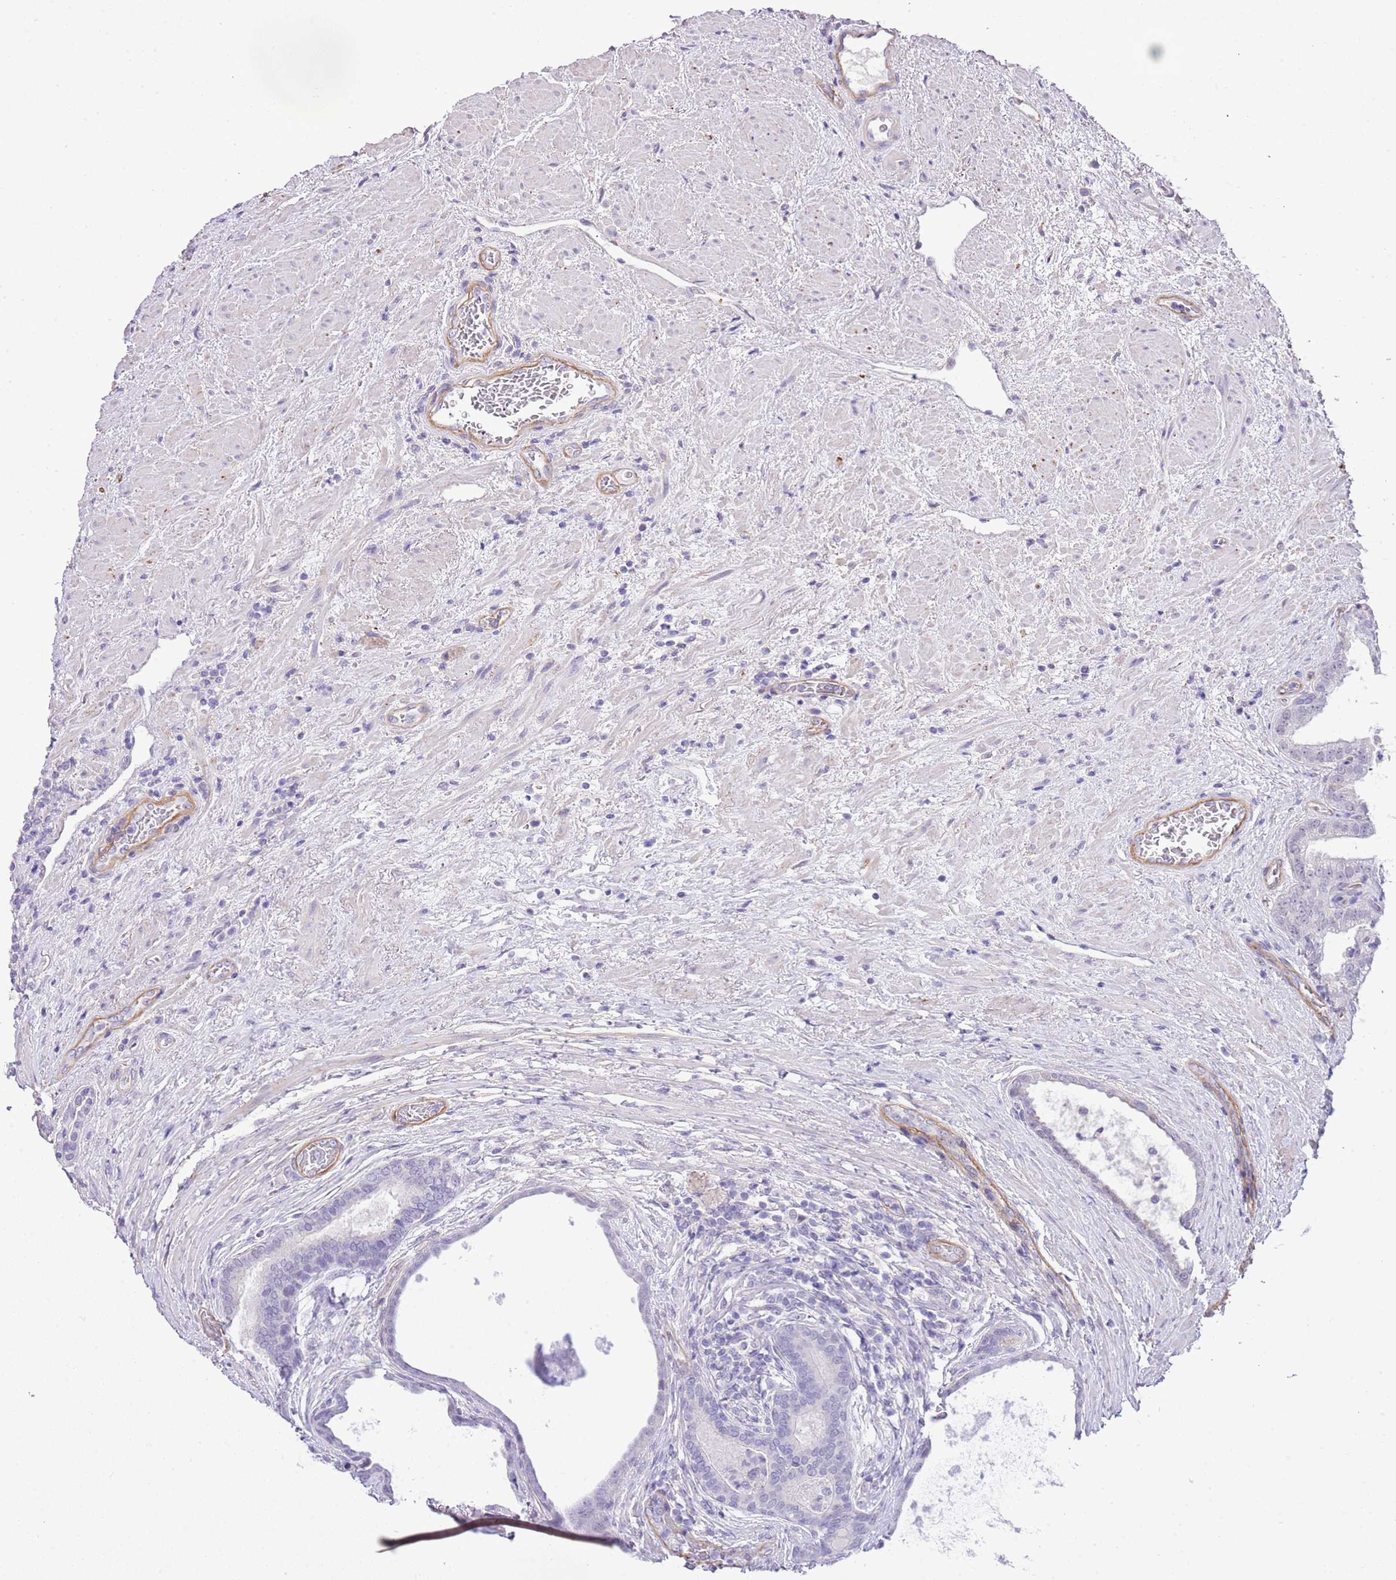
{"staining": {"intensity": "negative", "quantity": "none", "location": "none"}, "tissue": "prostate cancer", "cell_type": "Tumor cells", "image_type": "cancer", "snomed": [{"axis": "morphology", "description": "Adenocarcinoma, High grade"}, {"axis": "topography", "description": "Prostate"}], "caption": "Human high-grade adenocarcinoma (prostate) stained for a protein using immunohistochemistry (IHC) shows no expression in tumor cells.", "gene": "MIDN", "patient": {"sex": "male", "age": 70}}